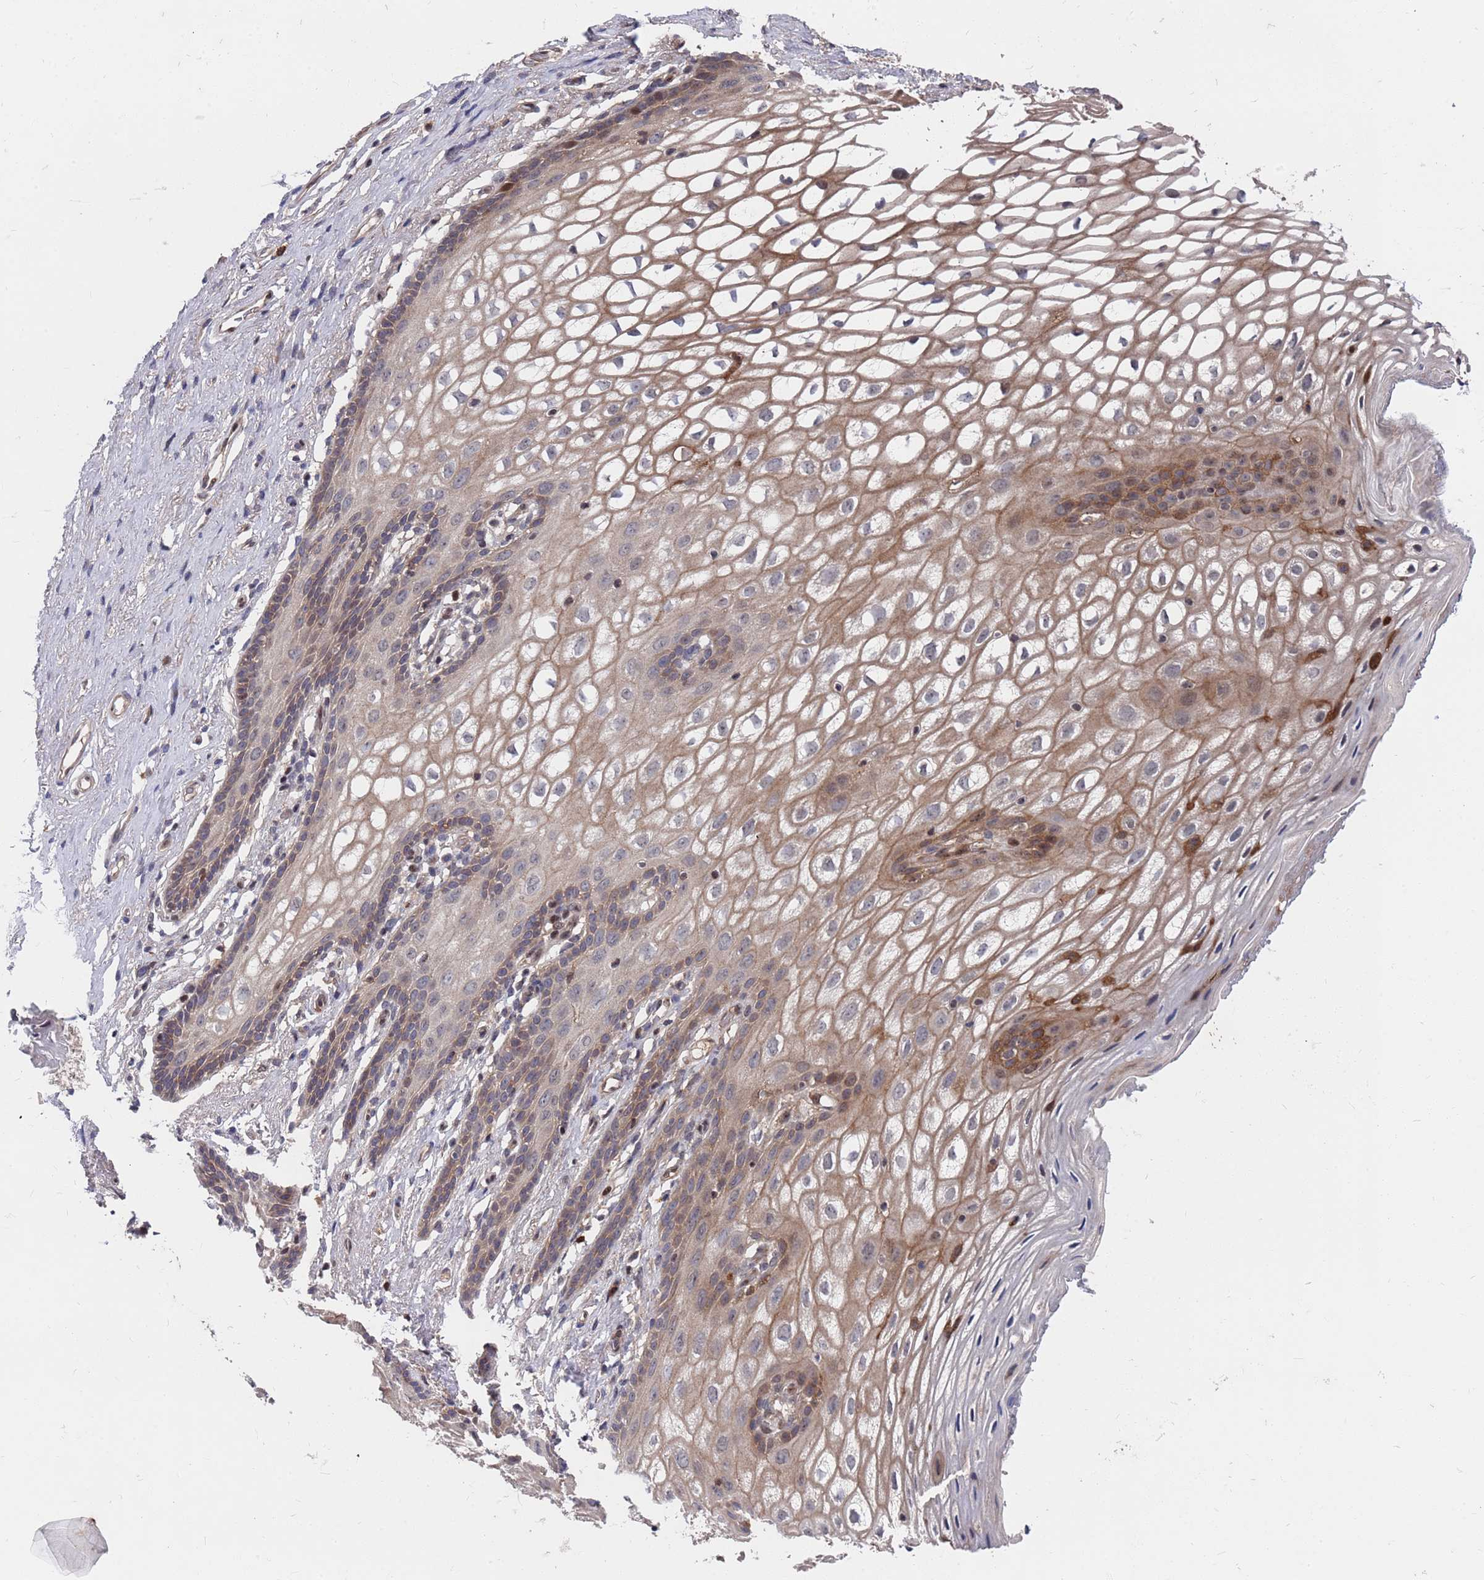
{"staining": {"intensity": "moderate", "quantity": "<25%", "location": "cytoplasmic/membranous"}, "tissue": "vagina", "cell_type": "Squamous epithelial cells", "image_type": "normal", "snomed": [{"axis": "morphology", "description": "Normal tissue, NOS"}, {"axis": "topography", "description": "Vagina"}, {"axis": "topography", "description": "Peripheral nerve tissue"}], "caption": "The micrograph demonstrates staining of unremarkable vagina, revealing moderate cytoplasmic/membranous protein positivity (brown color) within squamous epithelial cells. Using DAB (brown) and hematoxylin (blue) stains, captured at high magnification using brightfield microscopy.", "gene": "TMBIM6", "patient": {"sex": "female", "age": 71}}